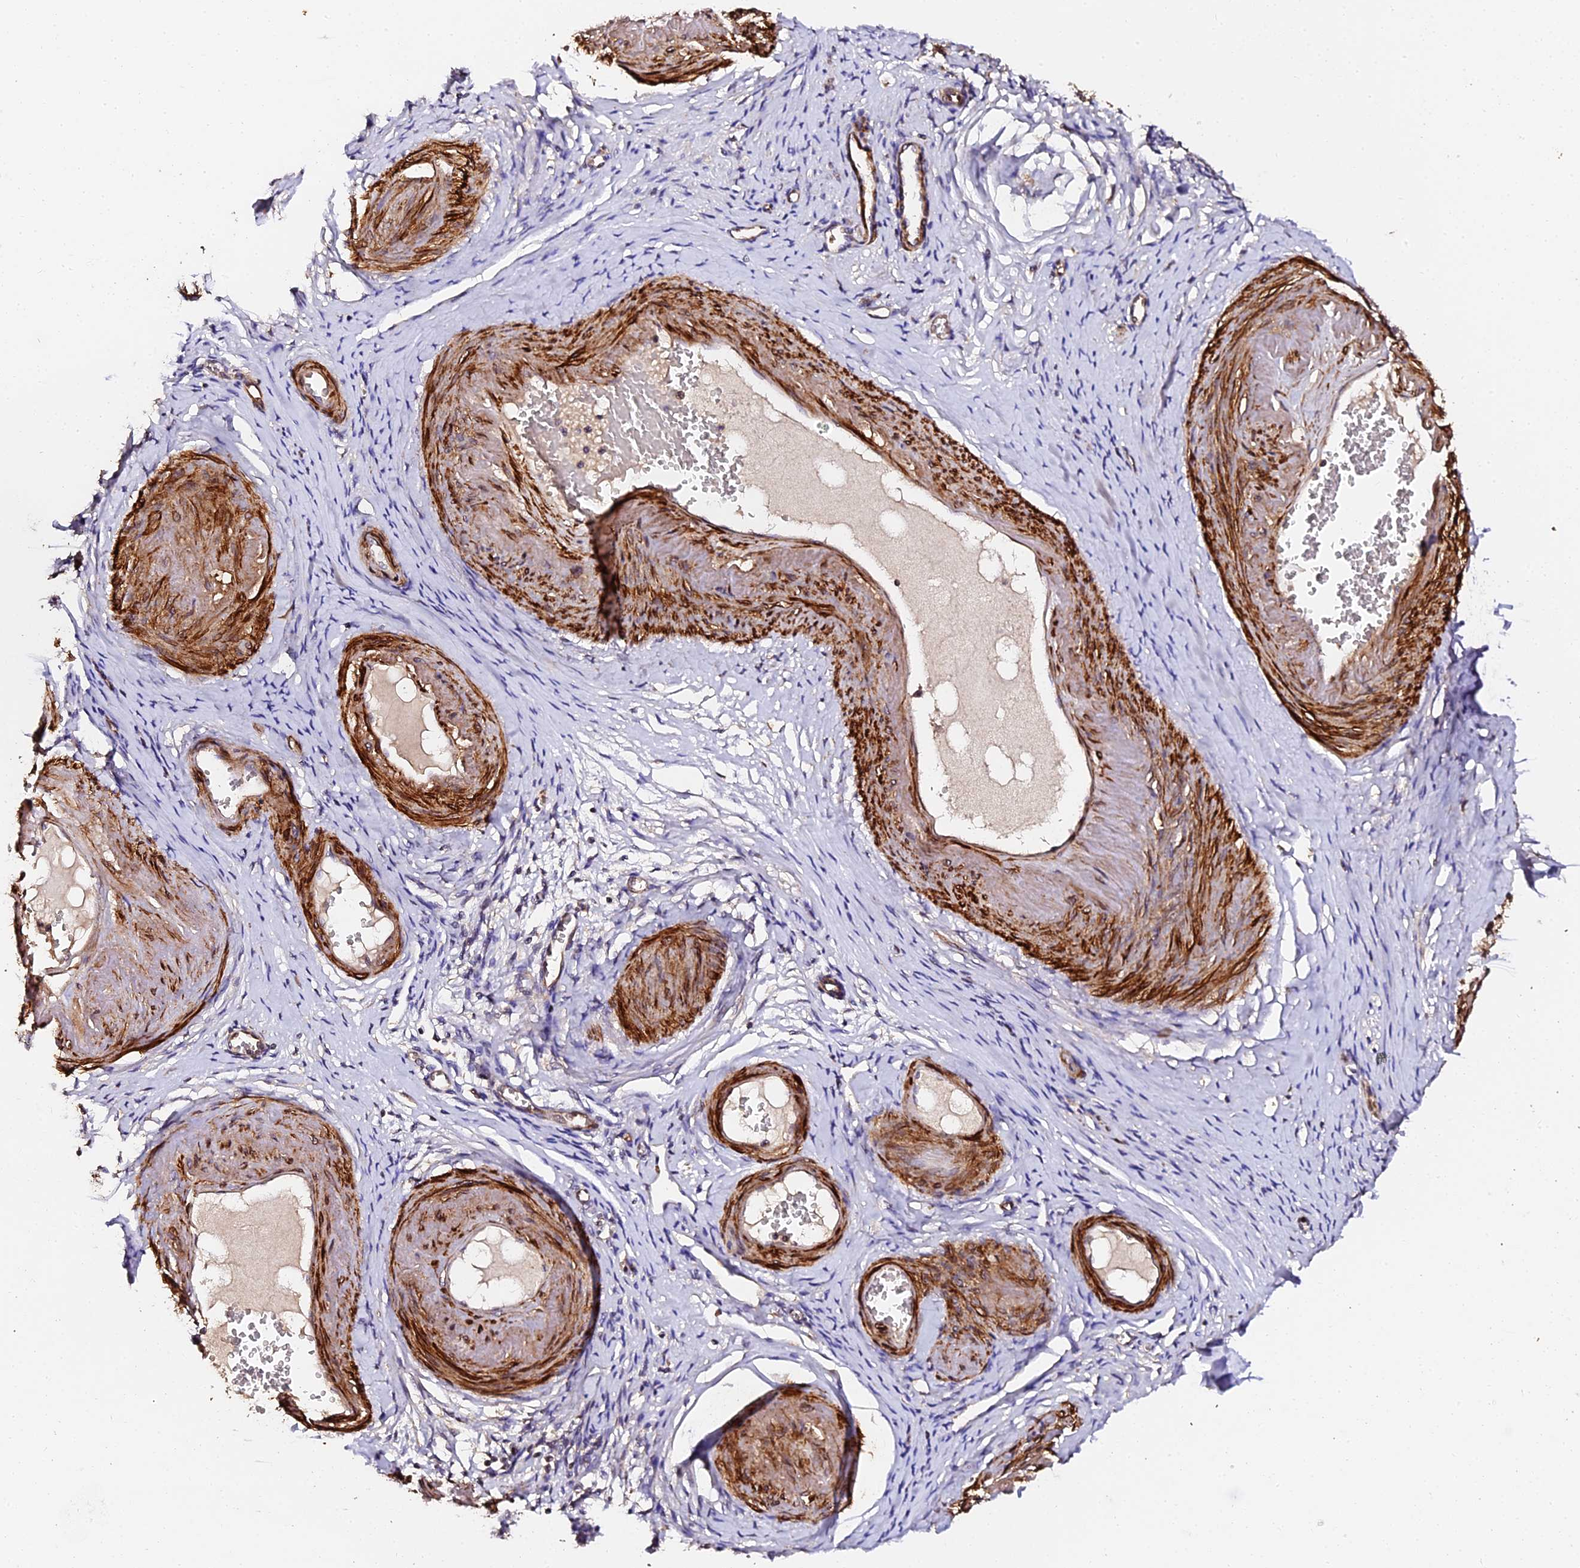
{"staining": {"intensity": "moderate", "quantity": ">75%", "location": "cytoplasmic/membranous"}, "tissue": "adipose tissue", "cell_type": "Adipocytes", "image_type": "normal", "snomed": [{"axis": "morphology", "description": "Normal tissue, NOS"}, {"axis": "topography", "description": "Vascular tissue"}, {"axis": "topography", "description": "Fallopian tube"}, {"axis": "topography", "description": "Ovary"}], "caption": "This micrograph reveals IHC staining of benign adipose tissue, with medium moderate cytoplasmic/membranous positivity in about >75% of adipocytes.", "gene": "TDO2", "patient": {"sex": "female", "age": 67}}